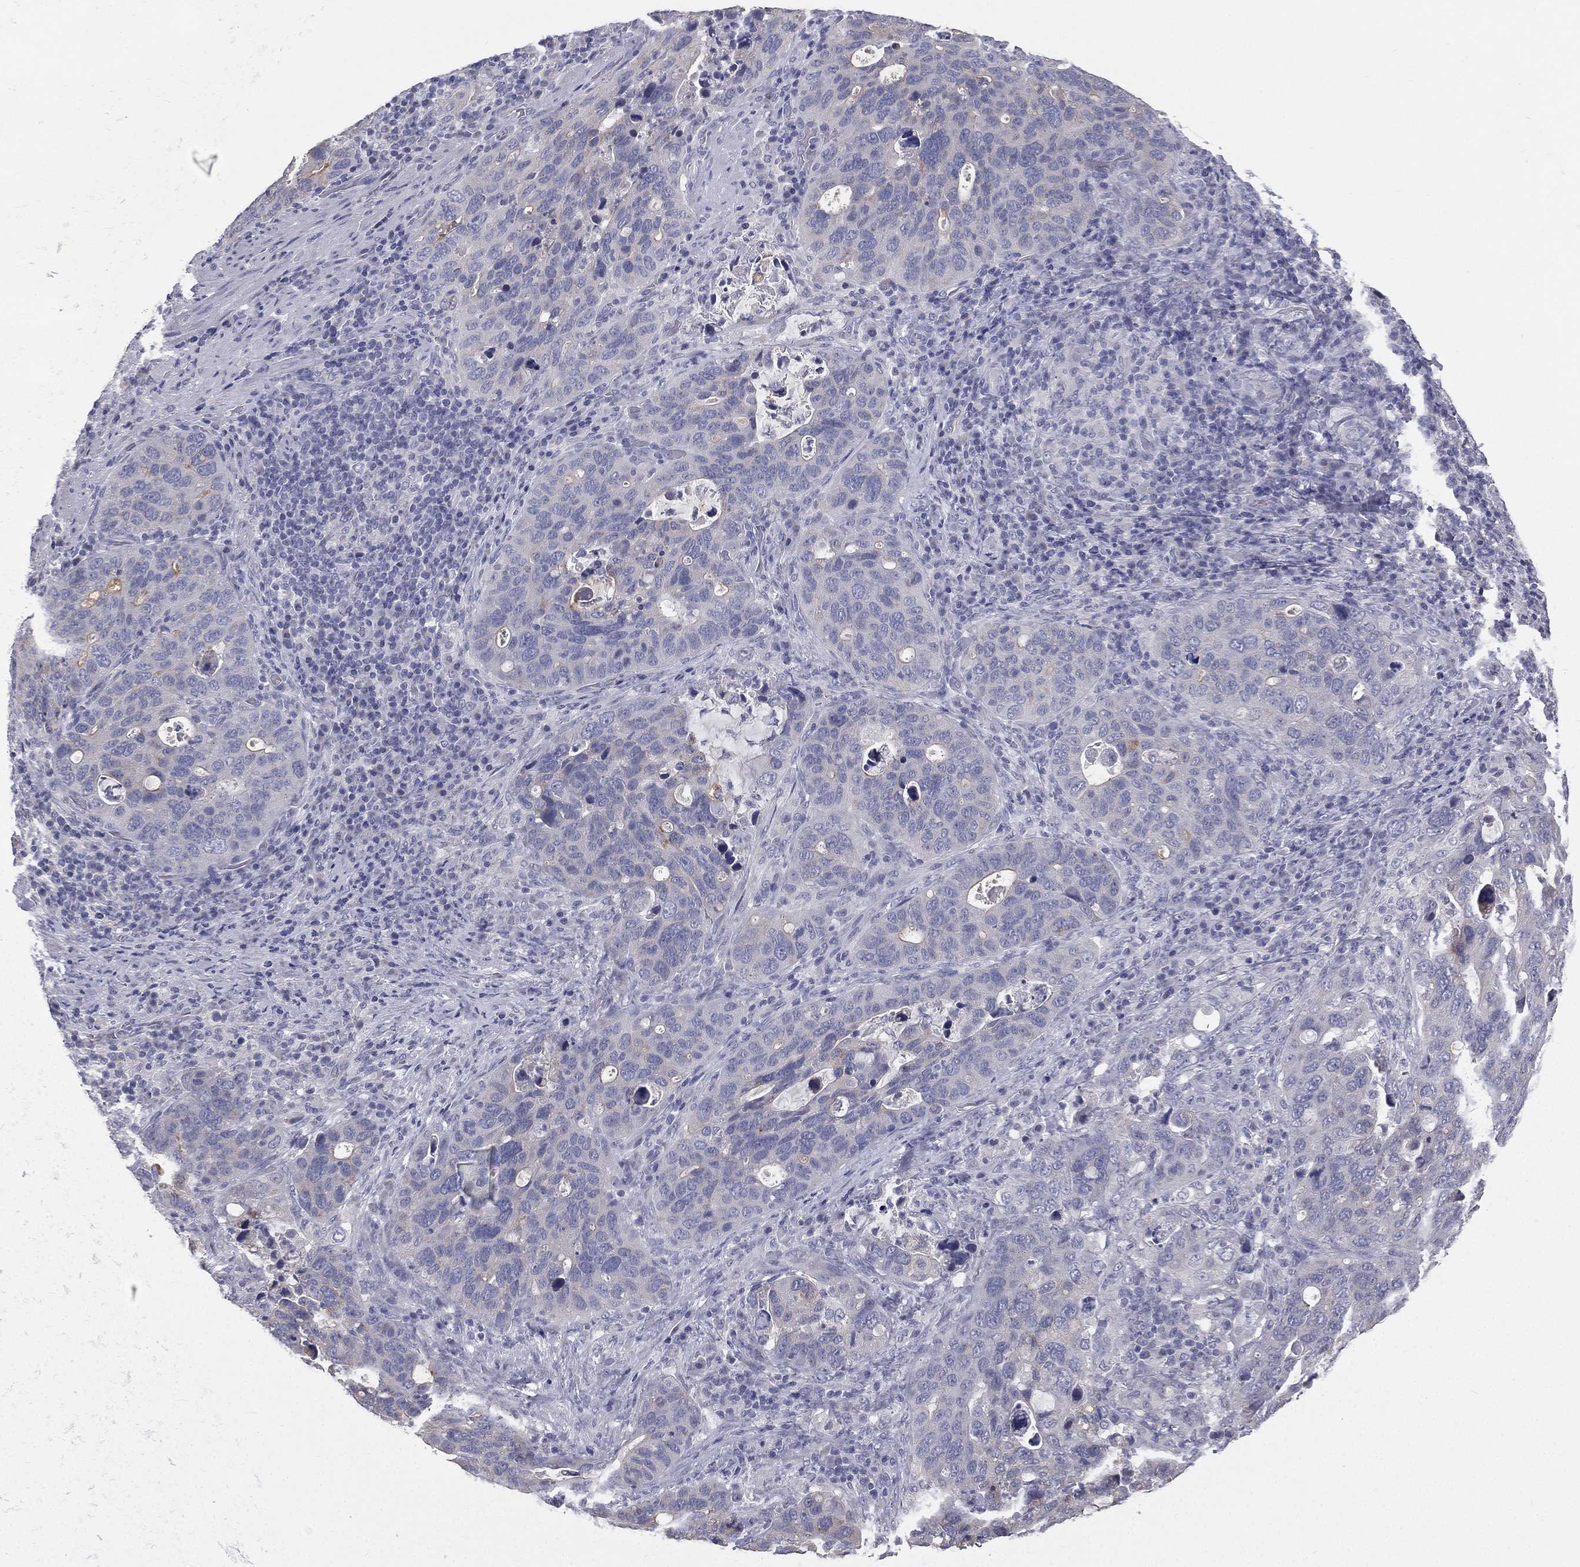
{"staining": {"intensity": "negative", "quantity": "none", "location": "none"}, "tissue": "stomach cancer", "cell_type": "Tumor cells", "image_type": "cancer", "snomed": [{"axis": "morphology", "description": "Adenocarcinoma, NOS"}, {"axis": "topography", "description": "Stomach"}], "caption": "The image displays no staining of tumor cells in adenocarcinoma (stomach).", "gene": "MUC13", "patient": {"sex": "male", "age": 54}}